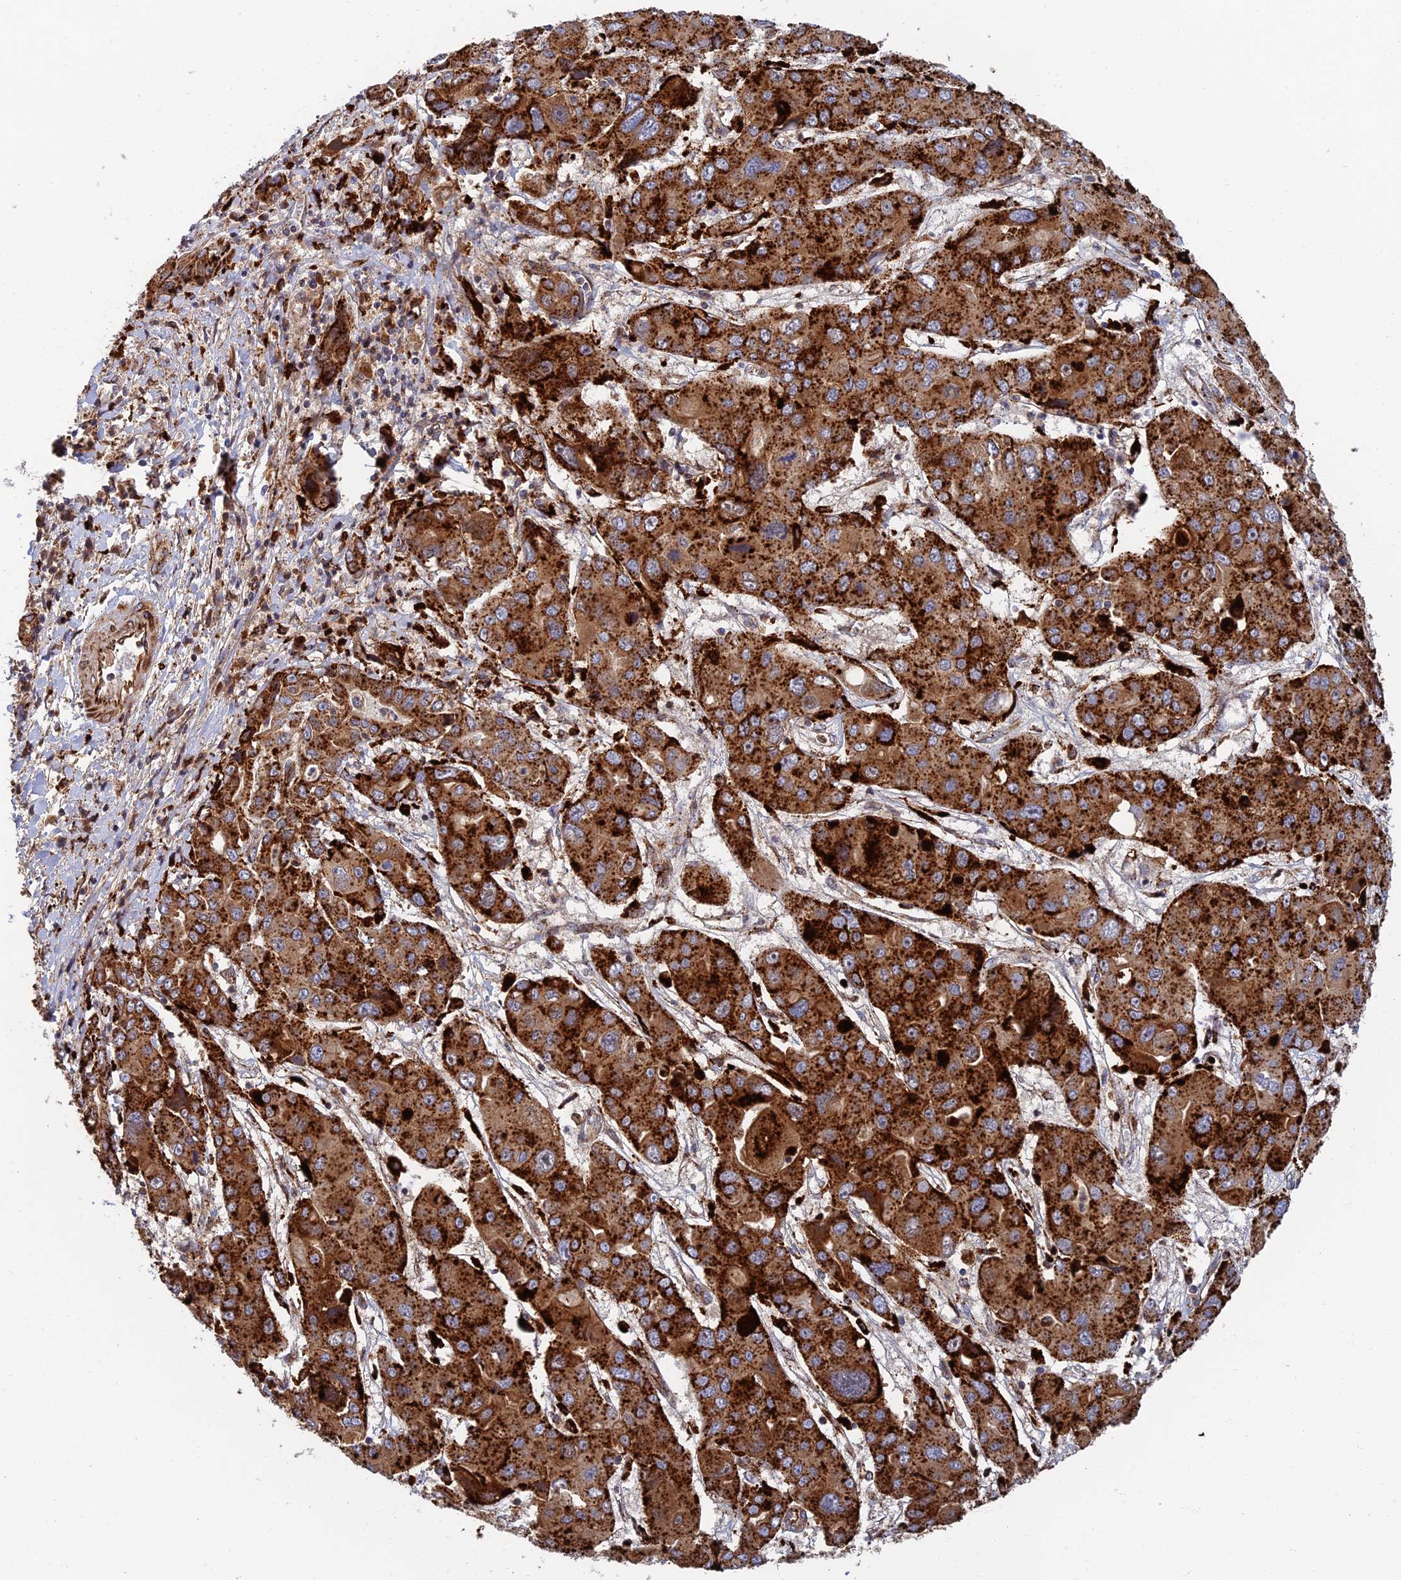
{"staining": {"intensity": "strong", "quantity": ">75%", "location": "cytoplasmic/membranous"}, "tissue": "liver cancer", "cell_type": "Tumor cells", "image_type": "cancer", "snomed": [{"axis": "morphology", "description": "Cholangiocarcinoma"}, {"axis": "topography", "description": "Liver"}], "caption": "IHC photomicrograph of neoplastic tissue: cholangiocarcinoma (liver) stained using IHC shows high levels of strong protein expression localized specifically in the cytoplasmic/membranous of tumor cells, appearing as a cytoplasmic/membranous brown color.", "gene": "PPP2R3C", "patient": {"sex": "male", "age": 67}}